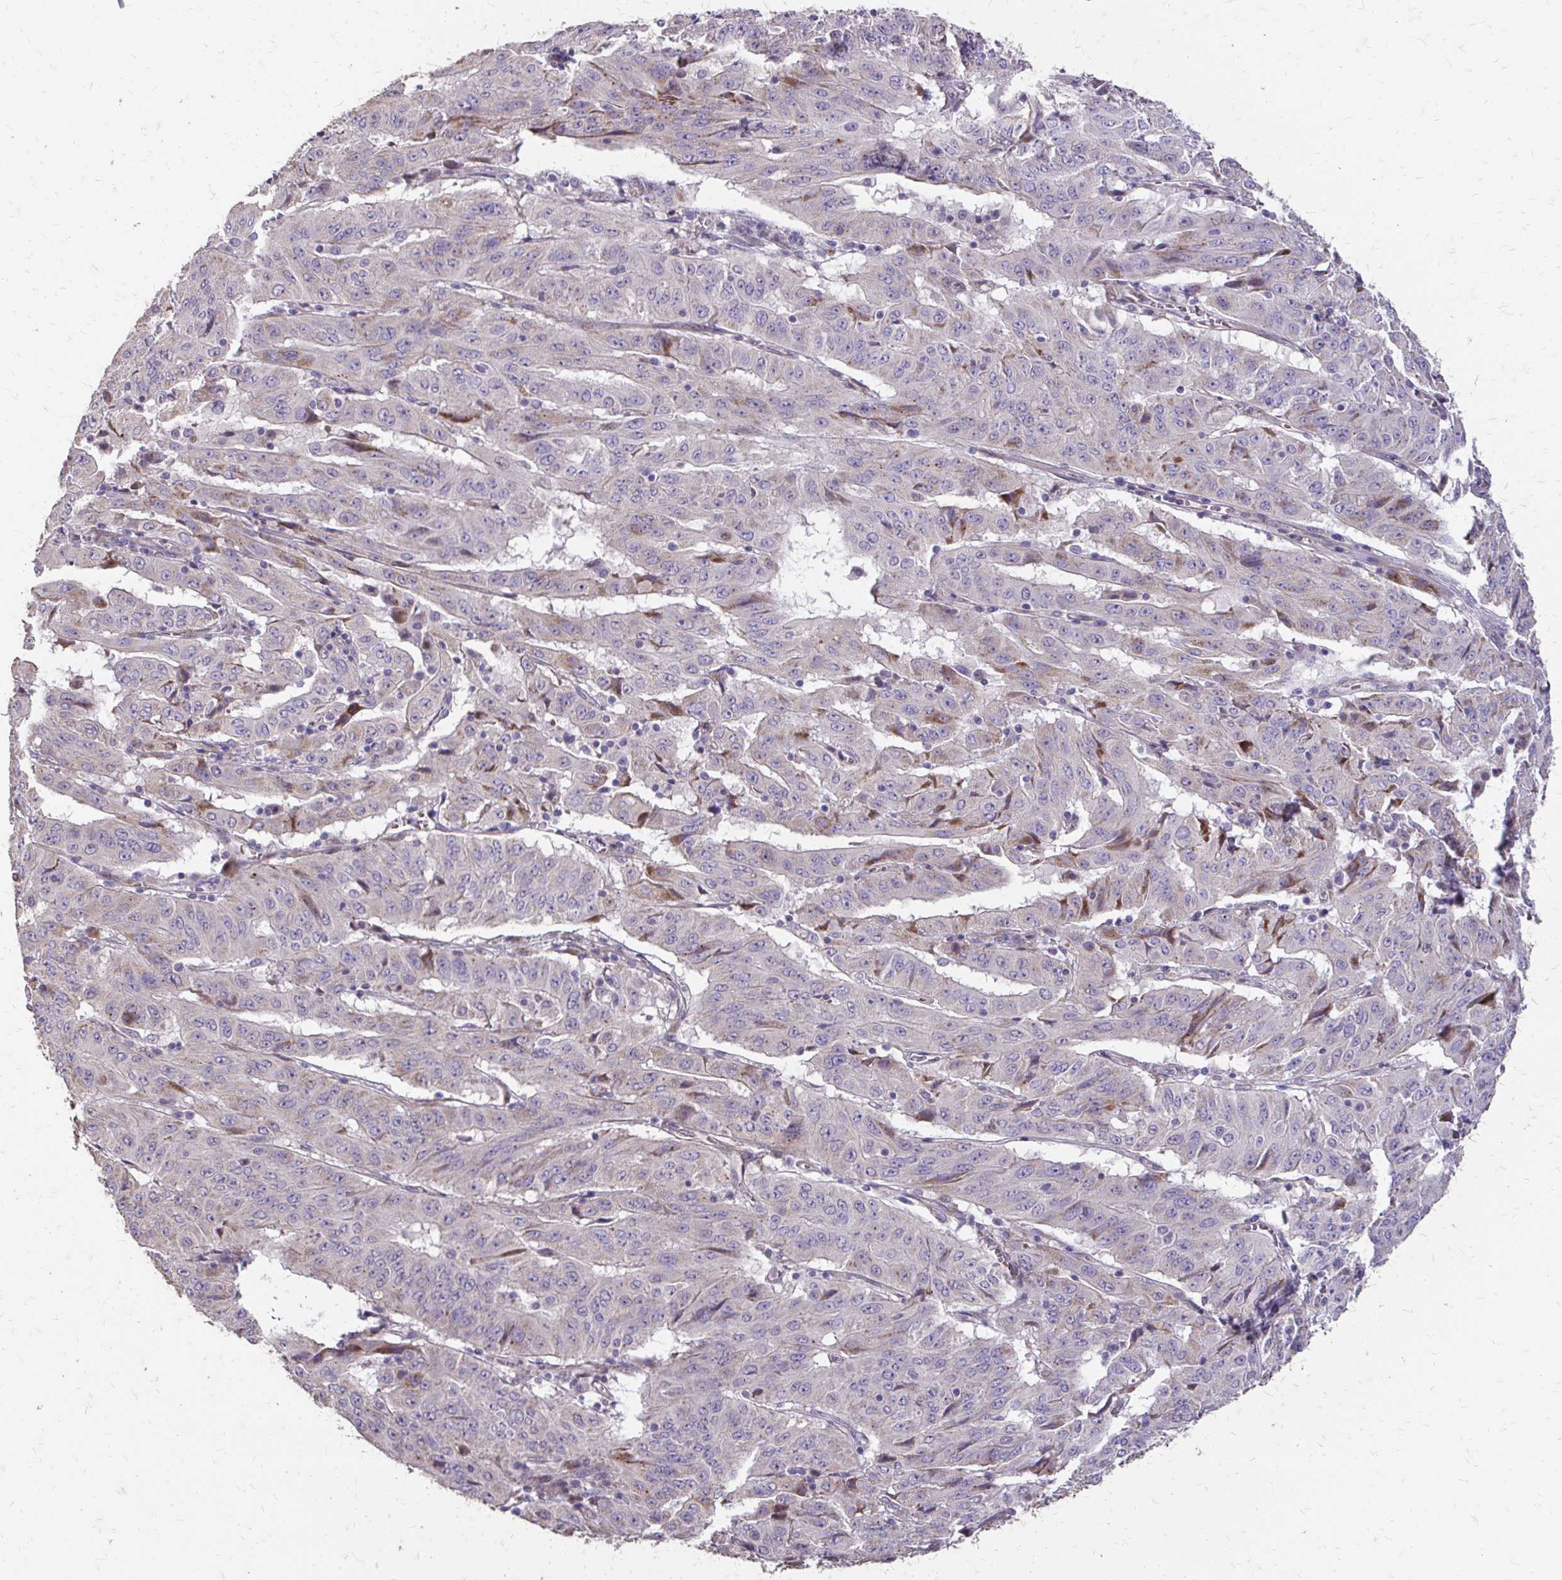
{"staining": {"intensity": "moderate", "quantity": "<25%", "location": "cytoplasmic/membranous"}, "tissue": "pancreatic cancer", "cell_type": "Tumor cells", "image_type": "cancer", "snomed": [{"axis": "morphology", "description": "Adenocarcinoma, NOS"}, {"axis": "topography", "description": "Pancreas"}], "caption": "A histopathology image of human adenocarcinoma (pancreatic) stained for a protein demonstrates moderate cytoplasmic/membranous brown staining in tumor cells.", "gene": "MYORG", "patient": {"sex": "male", "age": 63}}